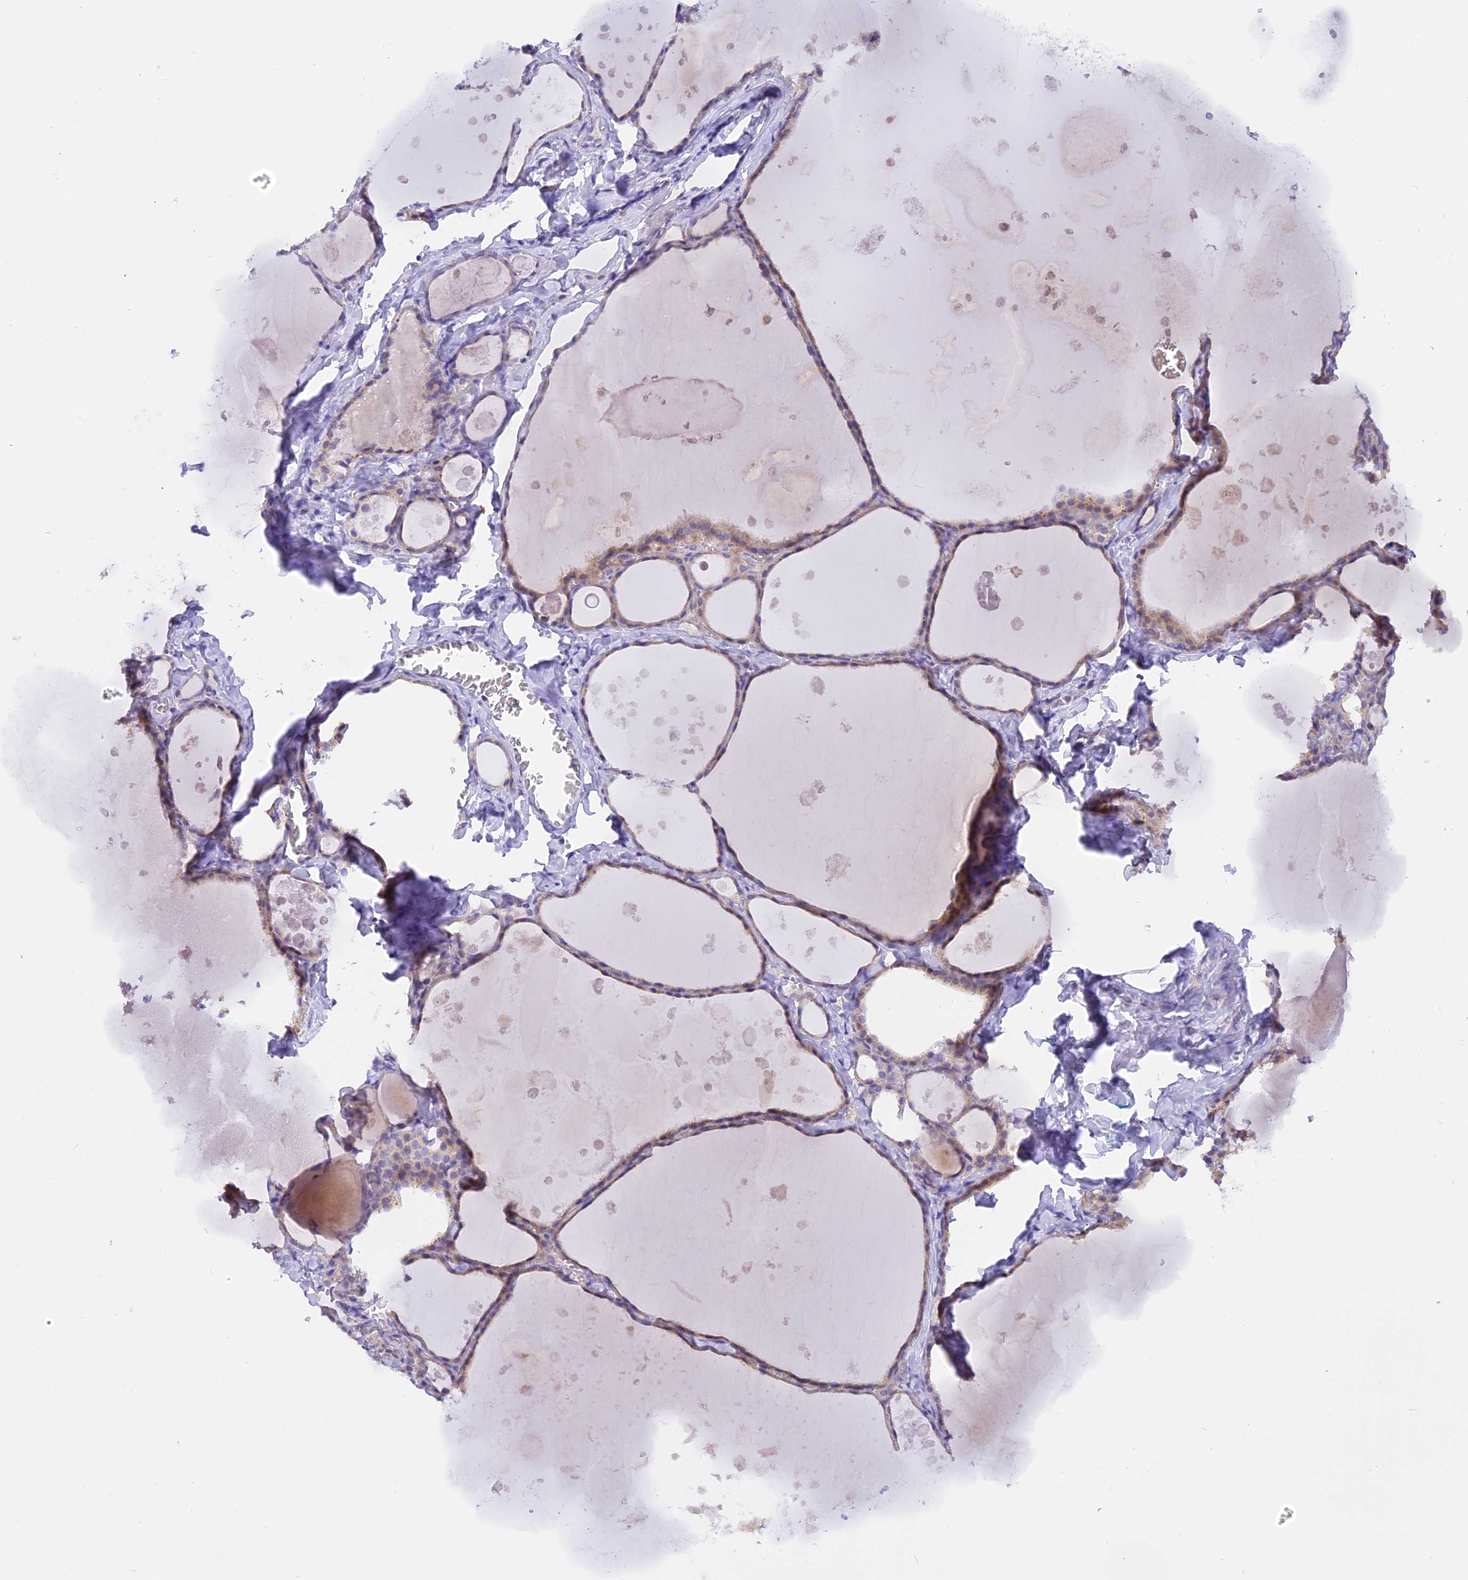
{"staining": {"intensity": "weak", "quantity": "25%-75%", "location": "cytoplasmic/membranous"}, "tissue": "thyroid gland", "cell_type": "Glandular cells", "image_type": "normal", "snomed": [{"axis": "morphology", "description": "Normal tissue, NOS"}, {"axis": "topography", "description": "Thyroid gland"}], "caption": "Immunohistochemical staining of unremarkable thyroid gland shows weak cytoplasmic/membranous protein positivity in about 25%-75% of glandular cells.", "gene": "COL6A5", "patient": {"sex": "male", "age": 56}}